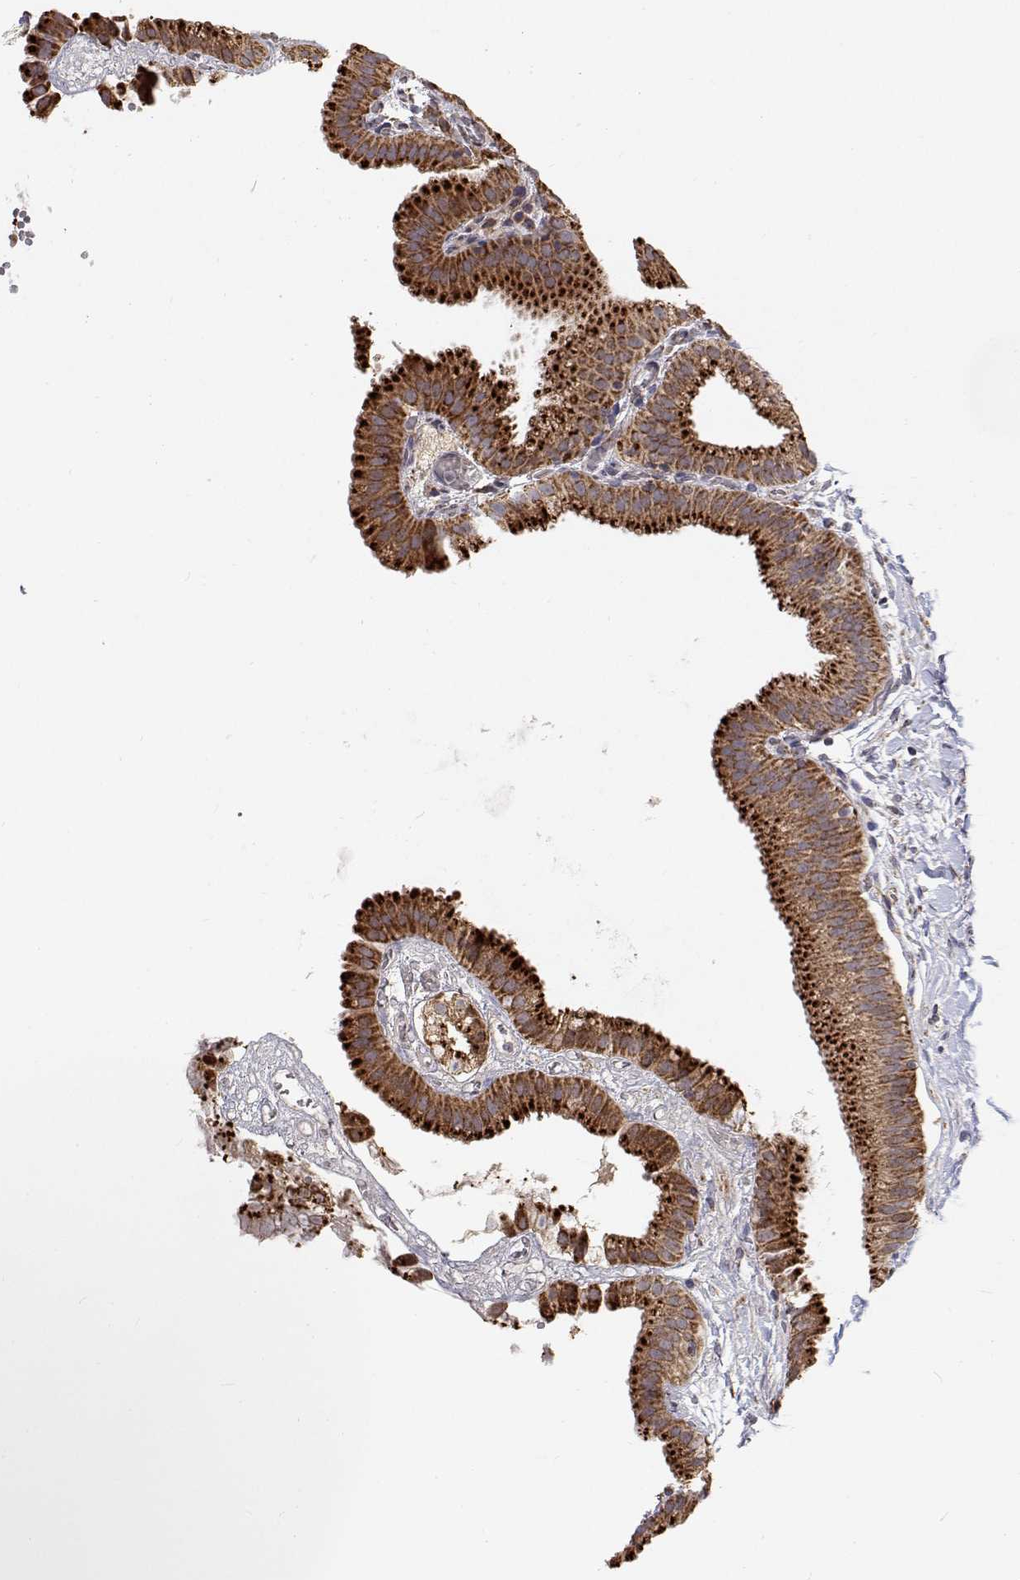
{"staining": {"intensity": "strong", "quantity": ">75%", "location": "cytoplasmic/membranous"}, "tissue": "gallbladder", "cell_type": "Glandular cells", "image_type": "normal", "snomed": [{"axis": "morphology", "description": "Normal tissue, NOS"}, {"axis": "topography", "description": "Gallbladder"}], "caption": "High-magnification brightfield microscopy of unremarkable gallbladder stained with DAB (3,3'-diaminobenzidine) (brown) and counterstained with hematoxylin (blue). glandular cells exhibit strong cytoplasmic/membranous expression is identified in approximately>75% of cells.", "gene": "SPICE1", "patient": {"sex": "female", "age": 63}}